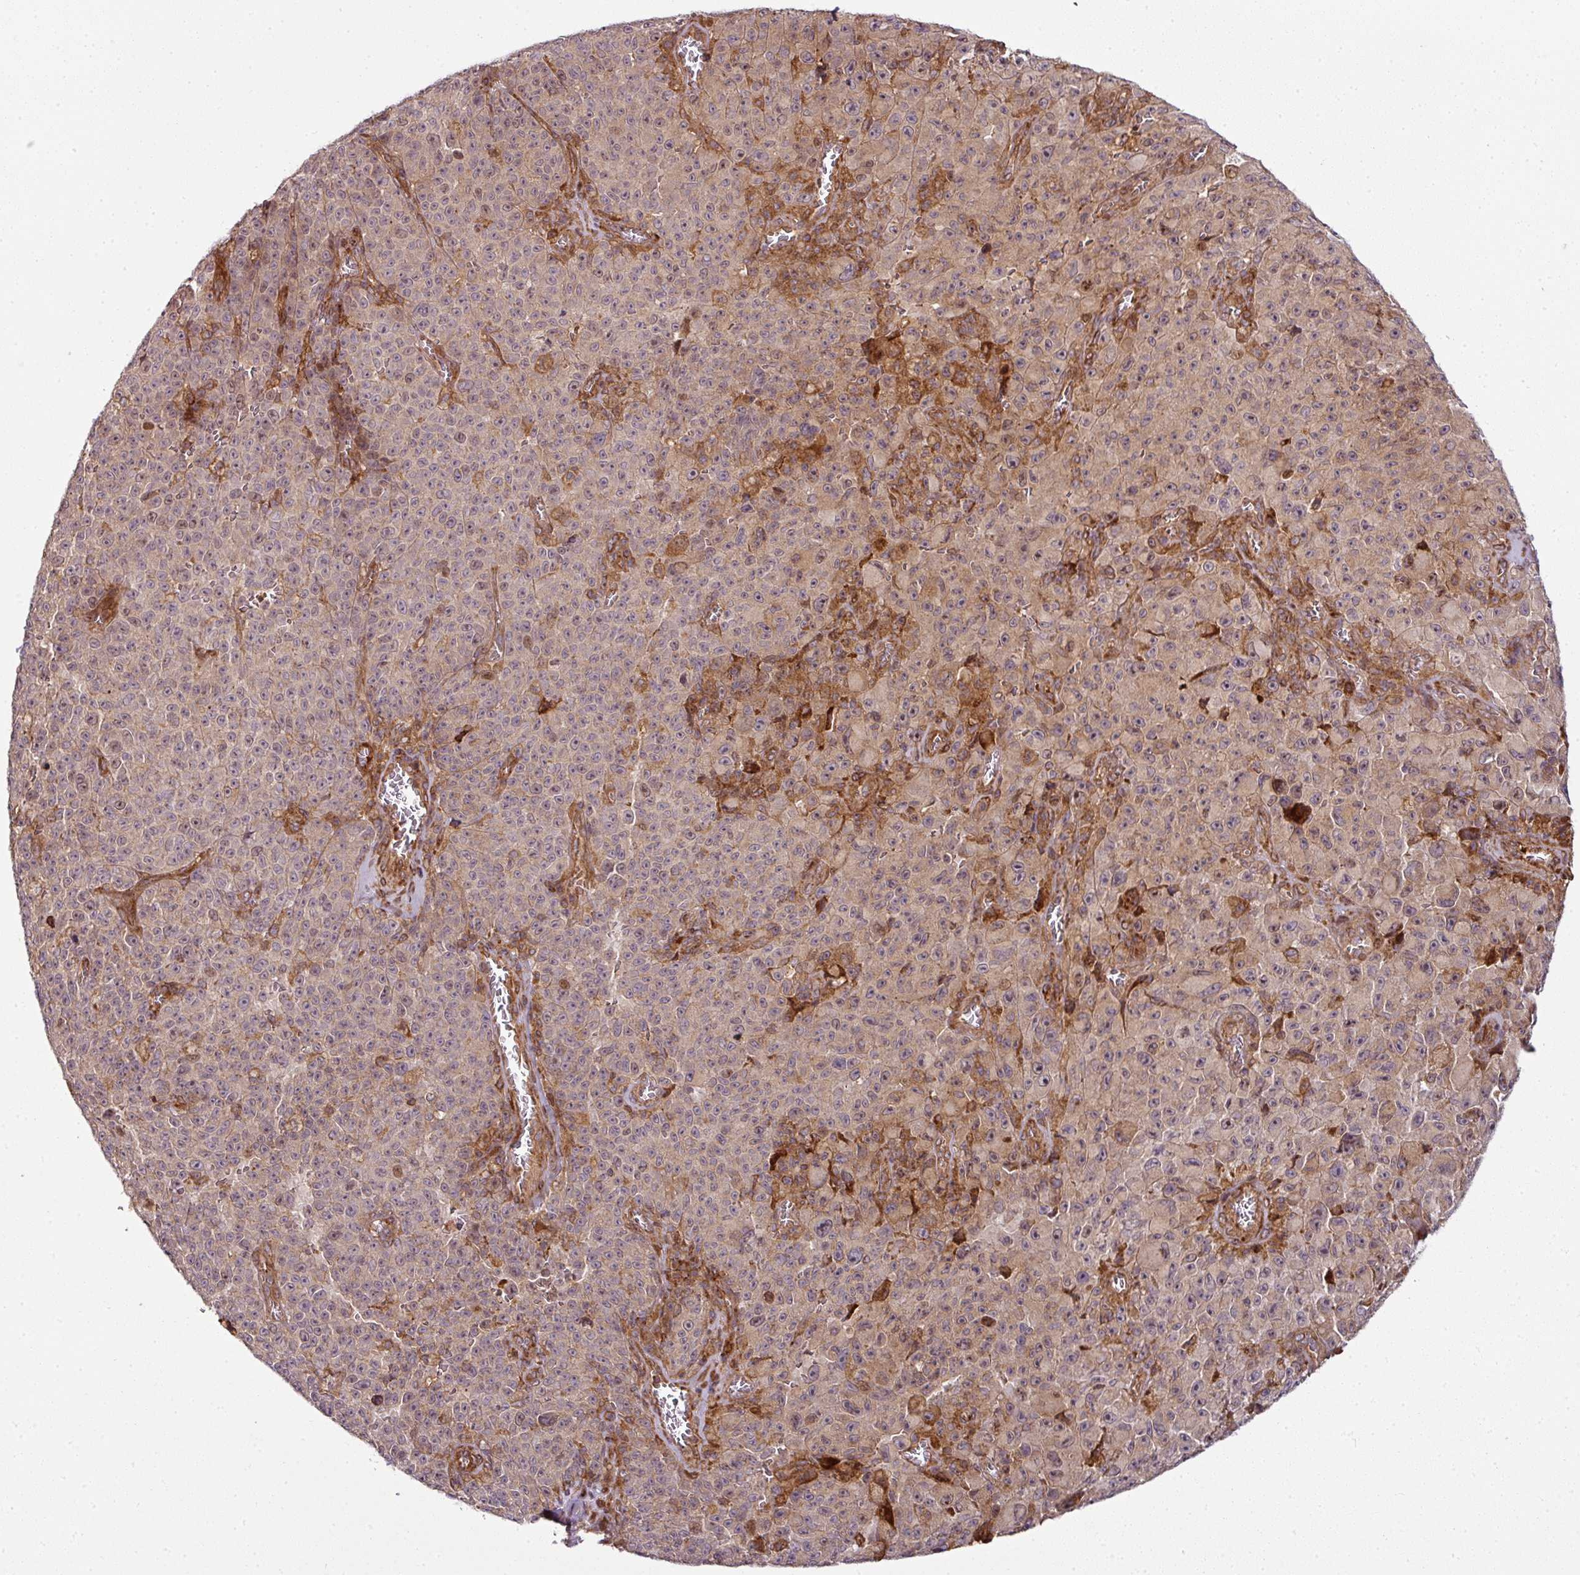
{"staining": {"intensity": "moderate", "quantity": "<25%", "location": "cytoplasmic/membranous"}, "tissue": "melanoma", "cell_type": "Tumor cells", "image_type": "cancer", "snomed": [{"axis": "morphology", "description": "Malignant melanoma, NOS"}, {"axis": "topography", "description": "Skin"}], "caption": "Malignant melanoma stained for a protein reveals moderate cytoplasmic/membranous positivity in tumor cells. The protein of interest is shown in brown color, while the nuclei are stained blue.", "gene": "ATAT1", "patient": {"sex": "female", "age": 82}}